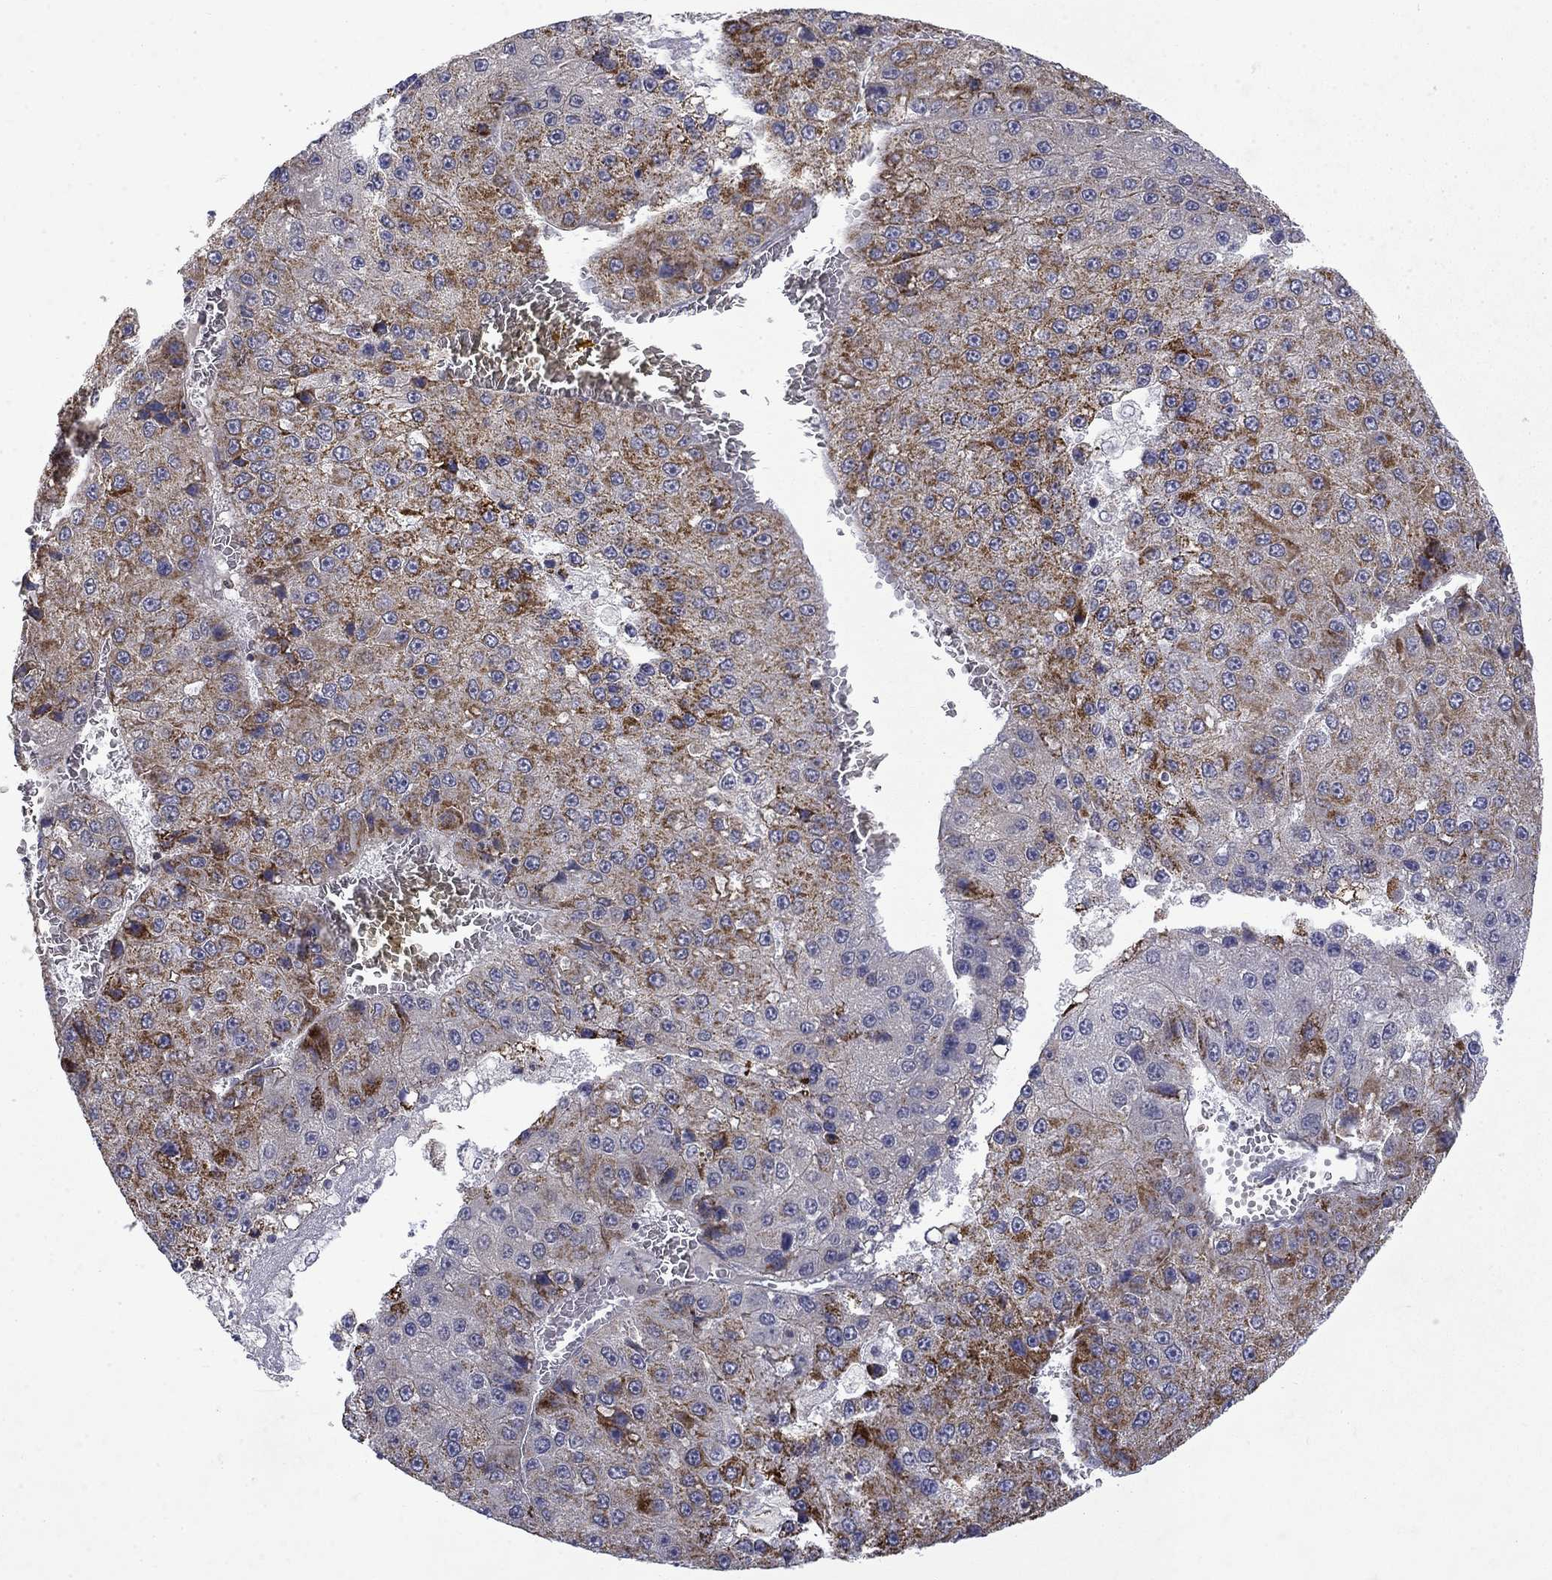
{"staining": {"intensity": "strong", "quantity": "<25%", "location": "cytoplasmic/membranous"}, "tissue": "liver cancer", "cell_type": "Tumor cells", "image_type": "cancer", "snomed": [{"axis": "morphology", "description": "Carcinoma, Hepatocellular, NOS"}, {"axis": "topography", "description": "Liver"}], "caption": "Immunohistochemistry histopathology image of liver hepatocellular carcinoma stained for a protein (brown), which reveals medium levels of strong cytoplasmic/membranous positivity in about <25% of tumor cells.", "gene": "PCBP3", "patient": {"sex": "female", "age": 73}}